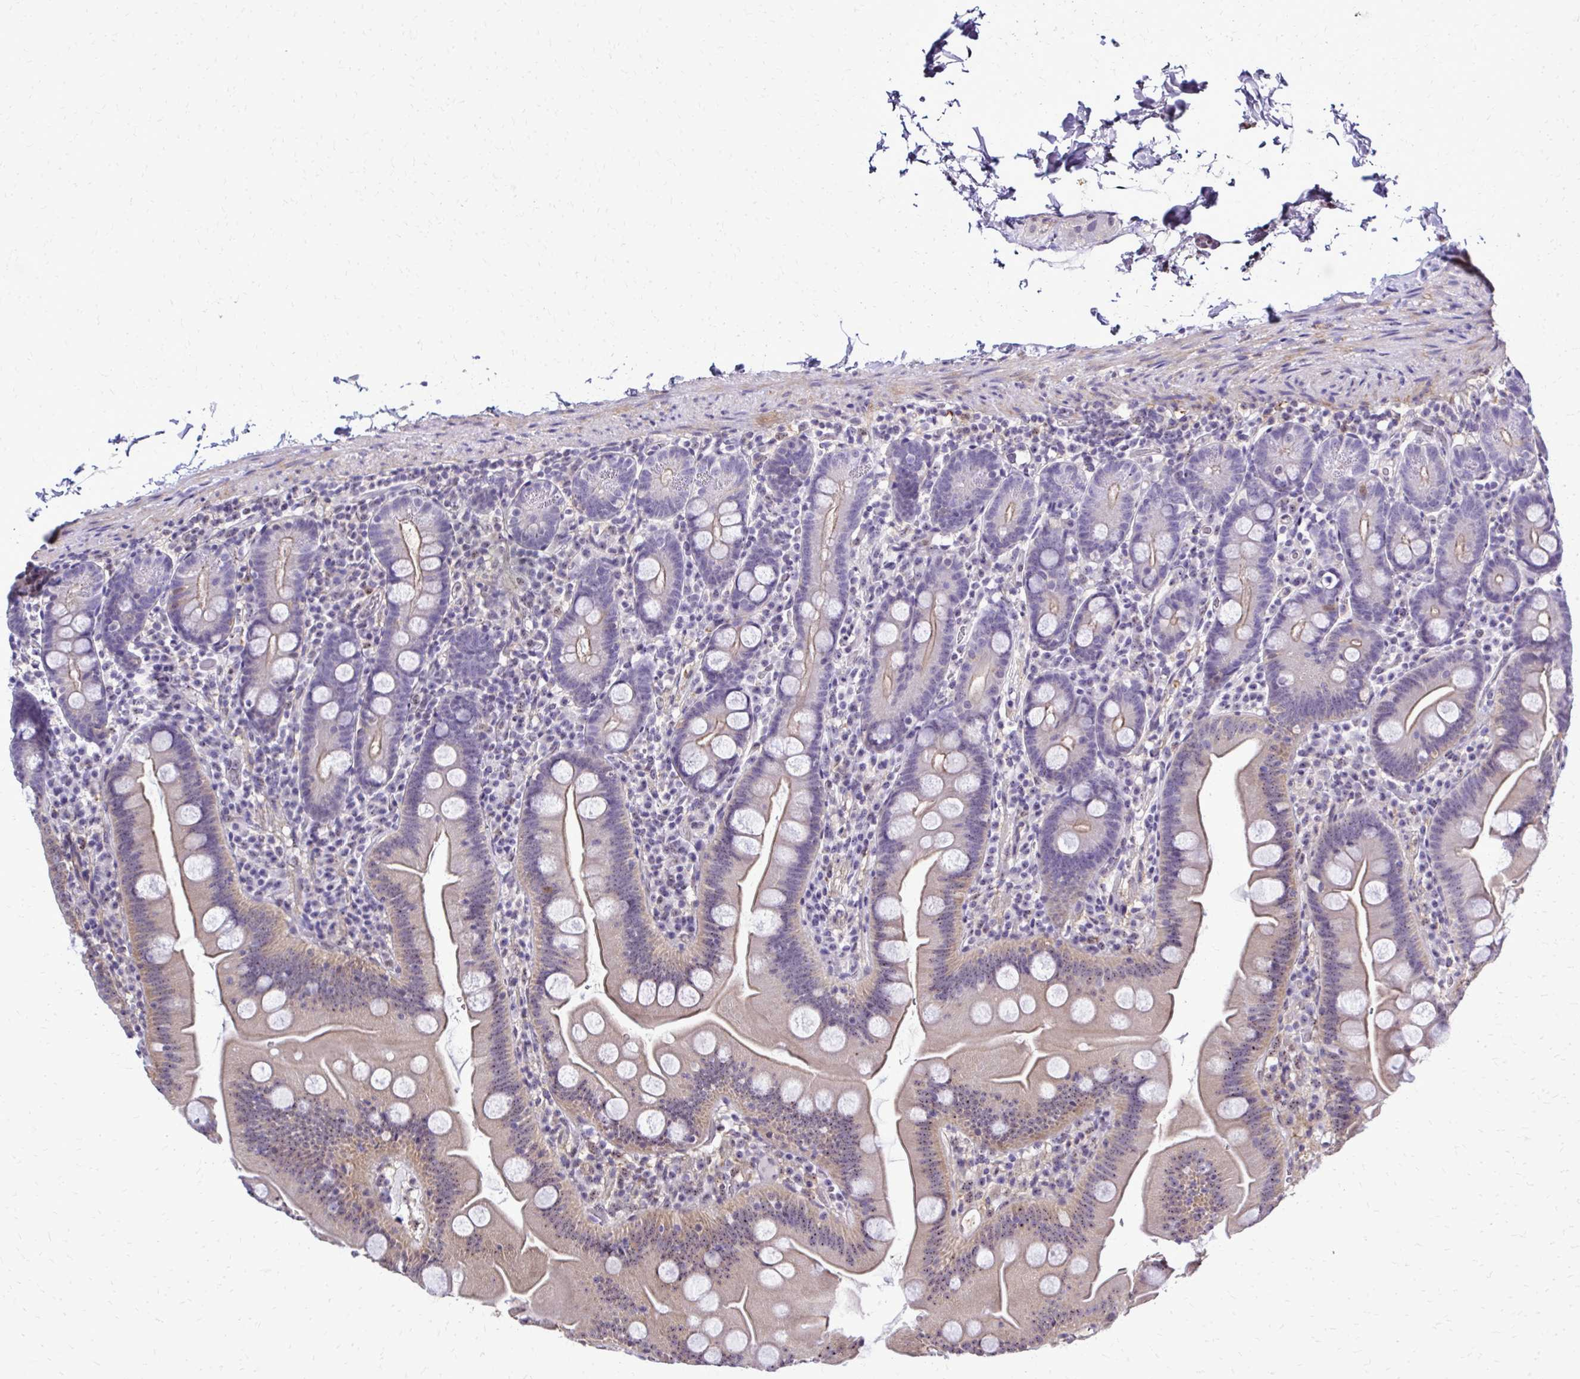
{"staining": {"intensity": "weak", "quantity": "25%-75%", "location": "cytoplasmic/membranous,nuclear"}, "tissue": "small intestine", "cell_type": "Glandular cells", "image_type": "normal", "snomed": [{"axis": "morphology", "description": "Normal tissue, NOS"}, {"axis": "topography", "description": "Small intestine"}], "caption": "Immunohistochemistry image of benign human small intestine stained for a protein (brown), which demonstrates low levels of weak cytoplasmic/membranous,nuclear expression in approximately 25%-75% of glandular cells.", "gene": "RASL11B", "patient": {"sex": "female", "age": 68}}